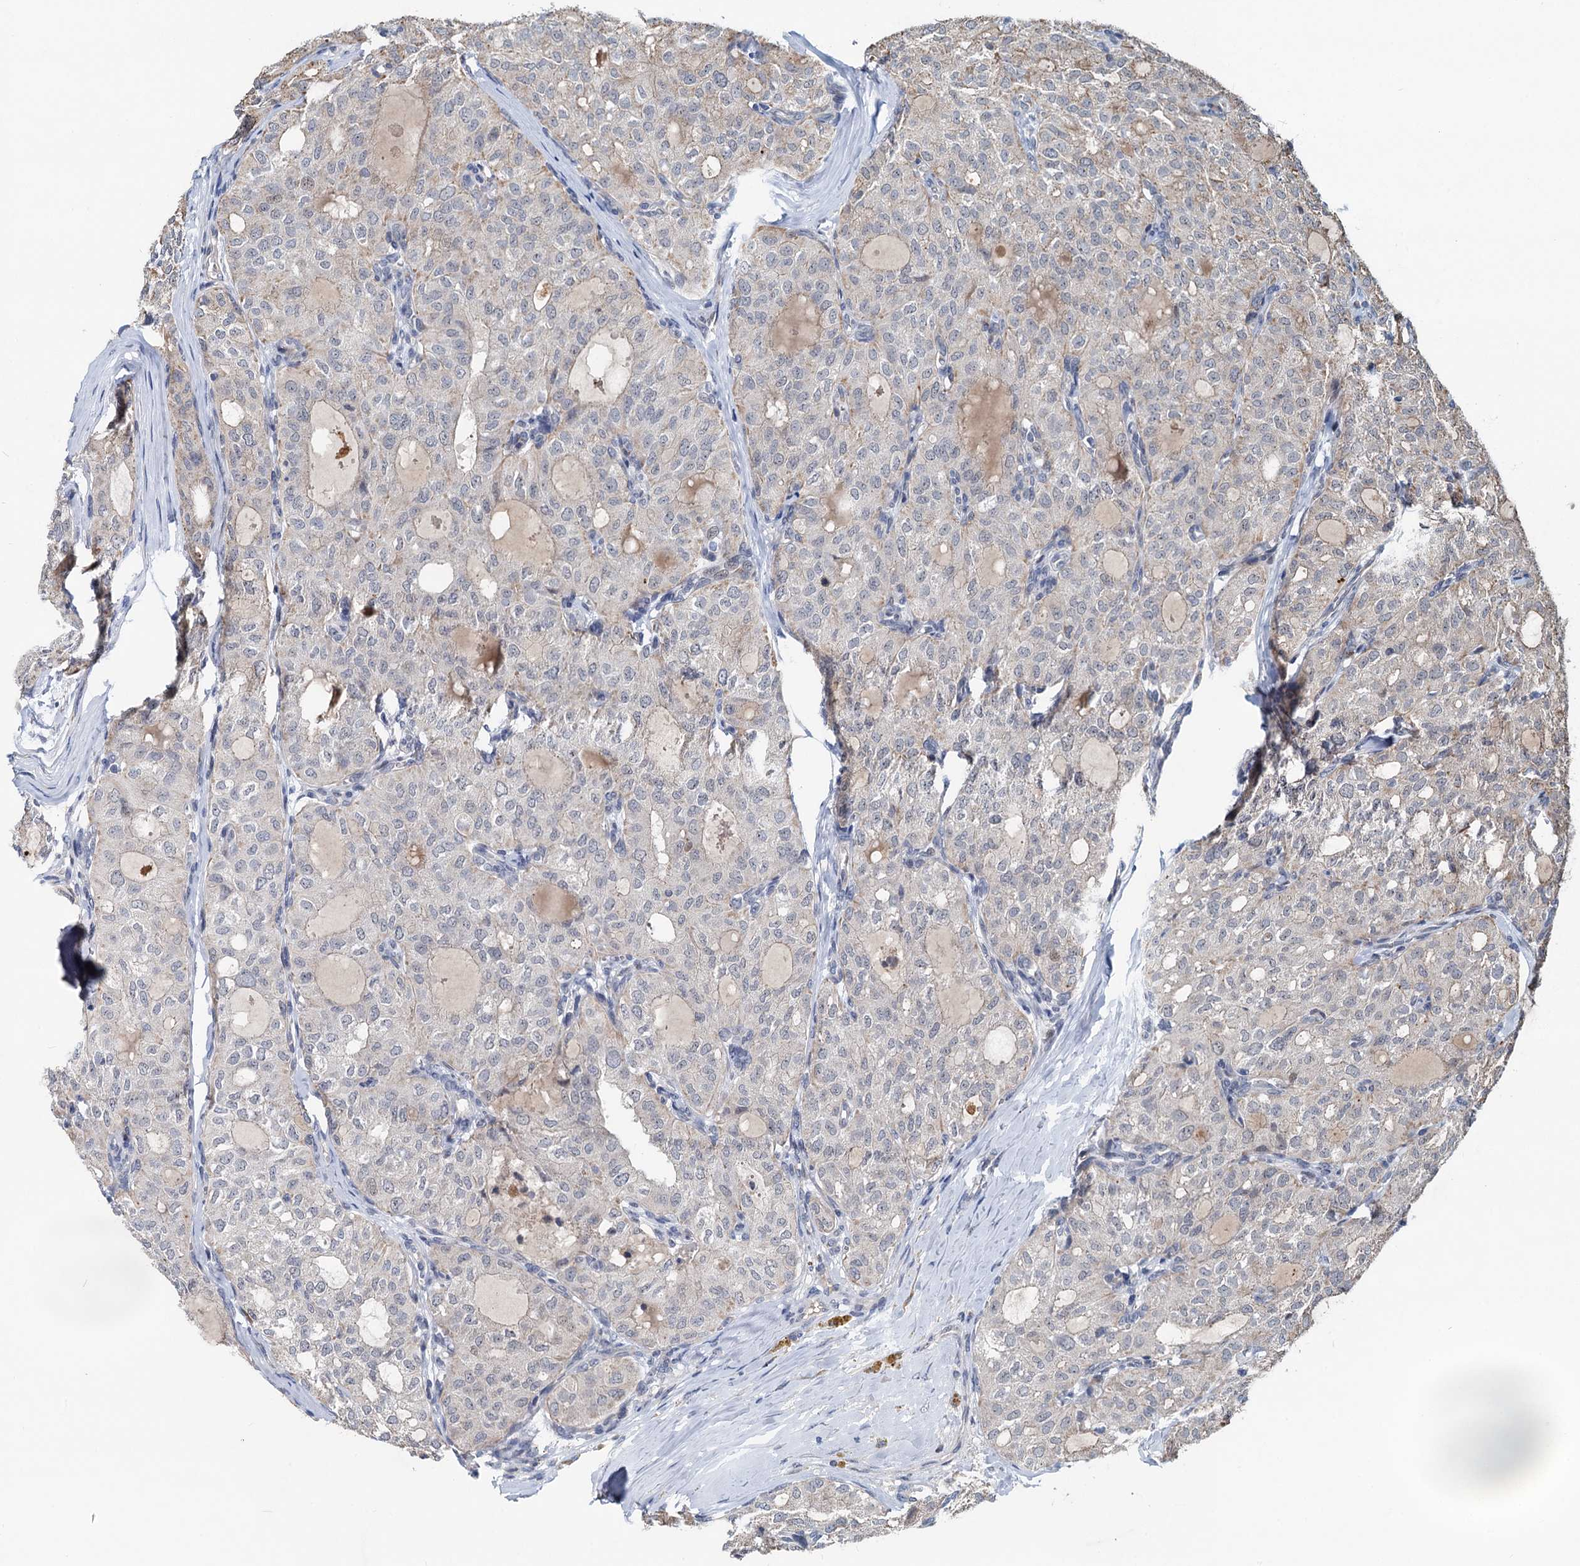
{"staining": {"intensity": "negative", "quantity": "none", "location": "none"}, "tissue": "thyroid cancer", "cell_type": "Tumor cells", "image_type": "cancer", "snomed": [{"axis": "morphology", "description": "Follicular adenoma carcinoma, NOS"}, {"axis": "topography", "description": "Thyroid gland"}], "caption": "Immunohistochemistry (IHC) photomicrograph of thyroid cancer (follicular adenoma carcinoma) stained for a protein (brown), which reveals no expression in tumor cells. (DAB immunohistochemistry (IHC) with hematoxylin counter stain).", "gene": "RITA1", "patient": {"sex": "male", "age": 75}}